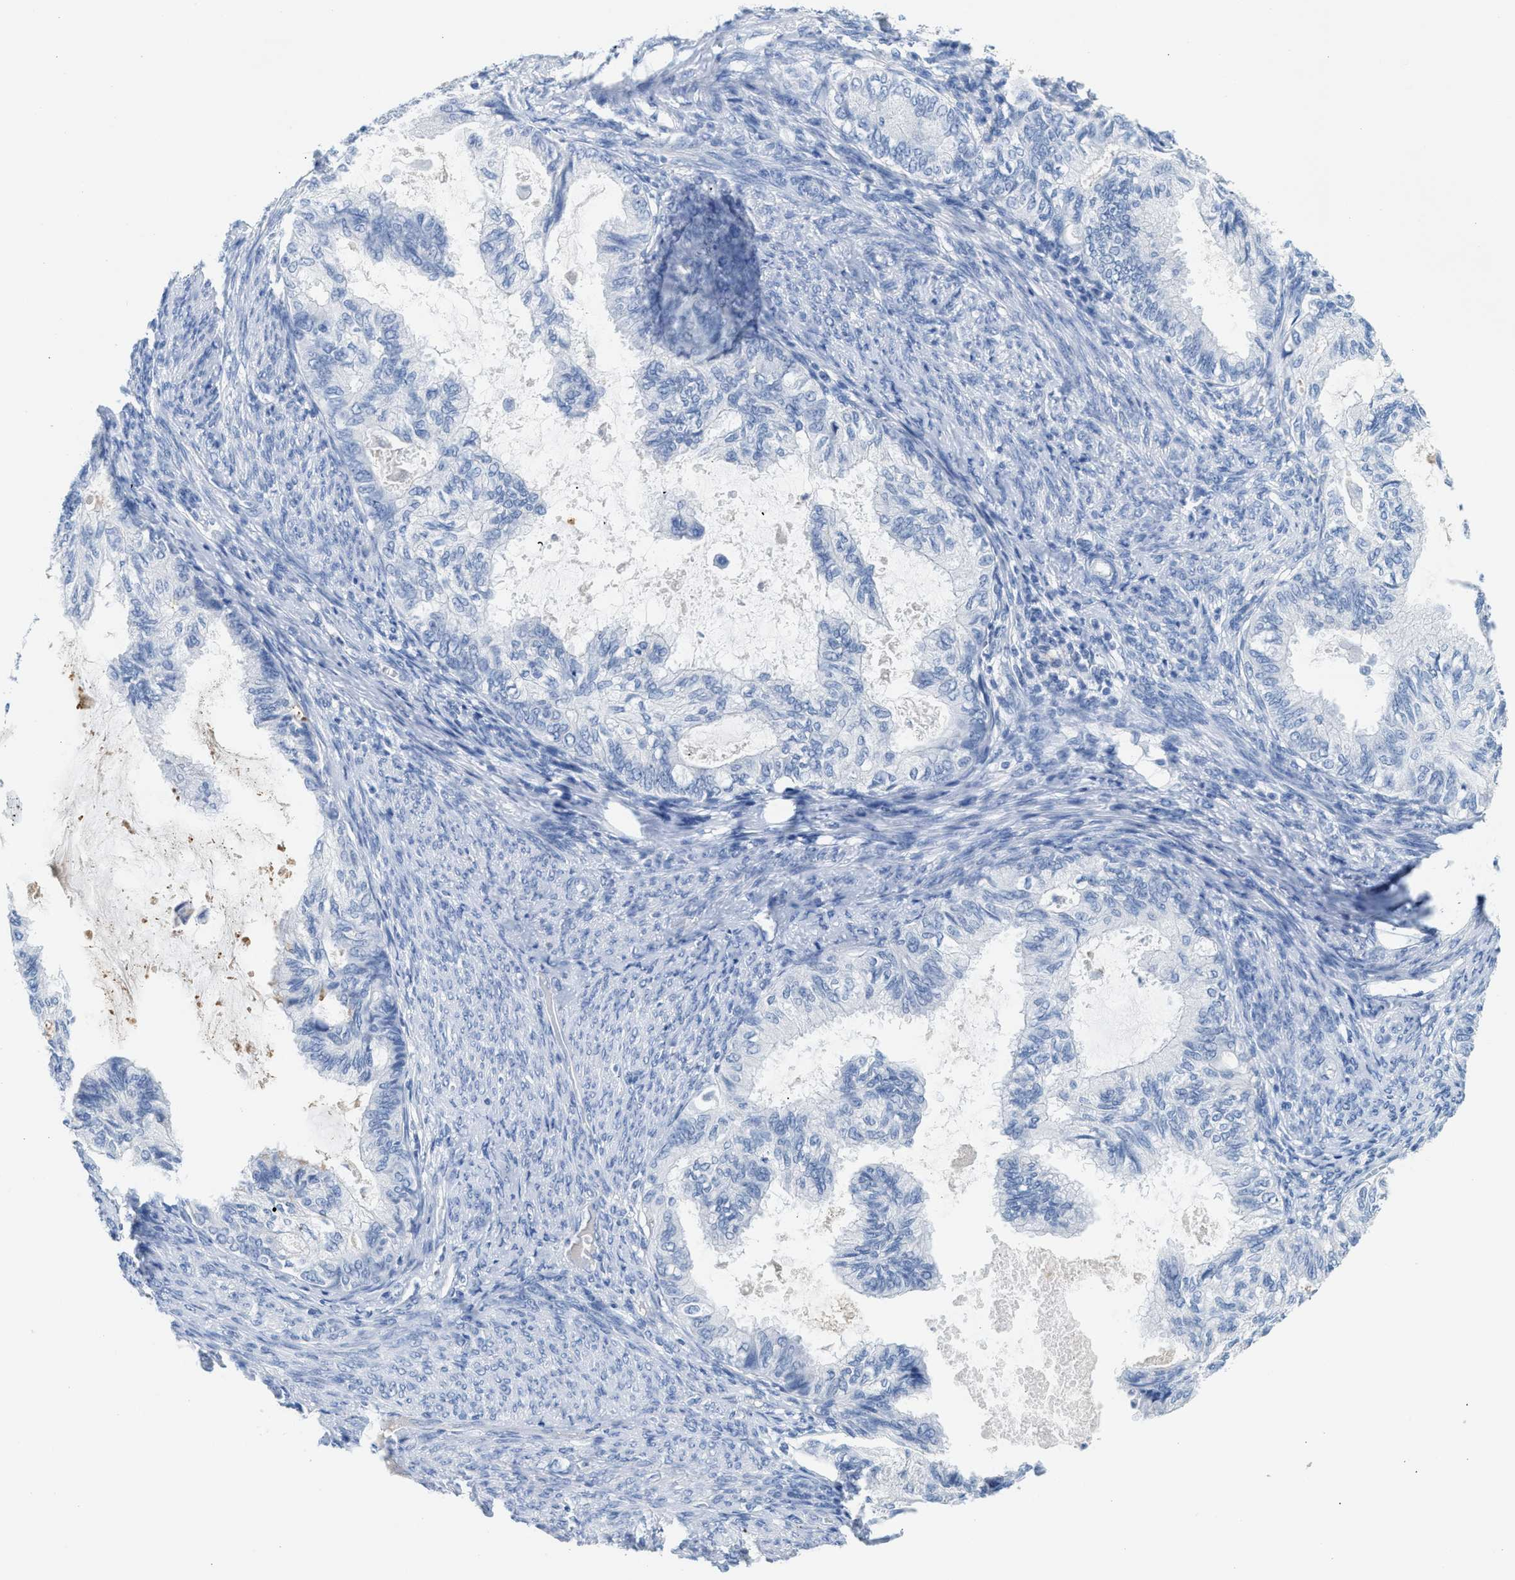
{"staining": {"intensity": "negative", "quantity": "none", "location": "none"}, "tissue": "cervical cancer", "cell_type": "Tumor cells", "image_type": "cancer", "snomed": [{"axis": "morphology", "description": "Normal tissue, NOS"}, {"axis": "morphology", "description": "Adenocarcinoma, NOS"}, {"axis": "topography", "description": "Cervix"}, {"axis": "topography", "description": "Endometrium"}], "caption": "This is an immunohistochemistry (IHC) micrograph of human adenocarcinoma (cervical). There is no positivity in tumor cells.", "gene": "TNR", "patient": {"sex": "female", "age": 86}}